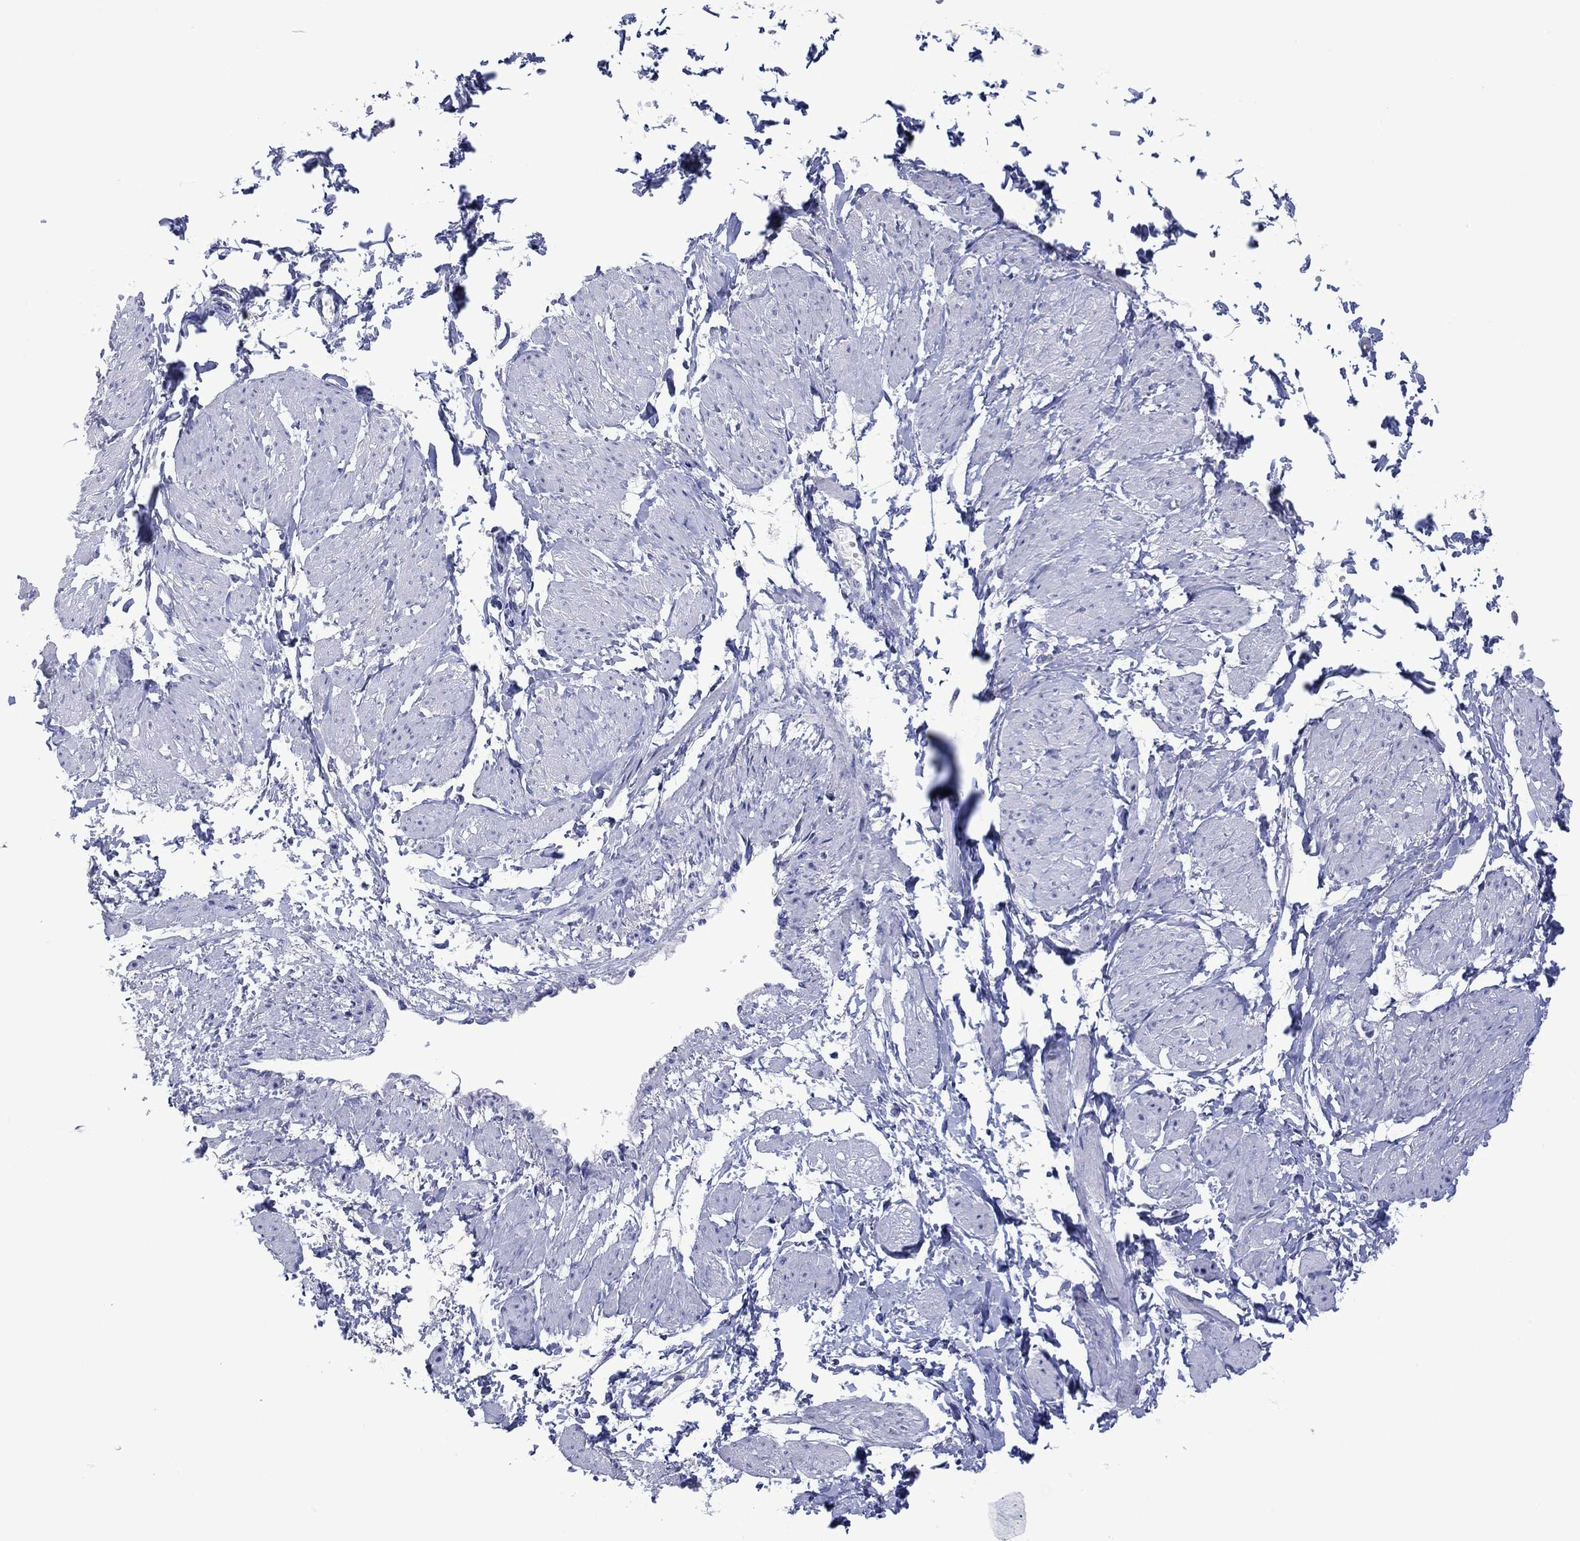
{"staining": {"intensity": "negative", "quantity": "none", "location": "none"}, "tissue": "smooth muscle", "cell_type": "Smooth muscle cells", "image_type": "normal", "snomed": [{"axis": "morphology", "description": "Normal tissue, NOS"}, {"axis": "topography", "description": "Smooth muscle"}, {"axis": "topography", "description": "Uterus"}], "caption": "The image displays no staining of smooth muscle cells in normal smooth muscle. The staining is performed using DAB (3,3'-diaminobenzidine) brown chromogen with nuclei counter-stained in using hematoxylin.", "gene": "FER1L6", "patient": {"sex": "female", "age": 39}}